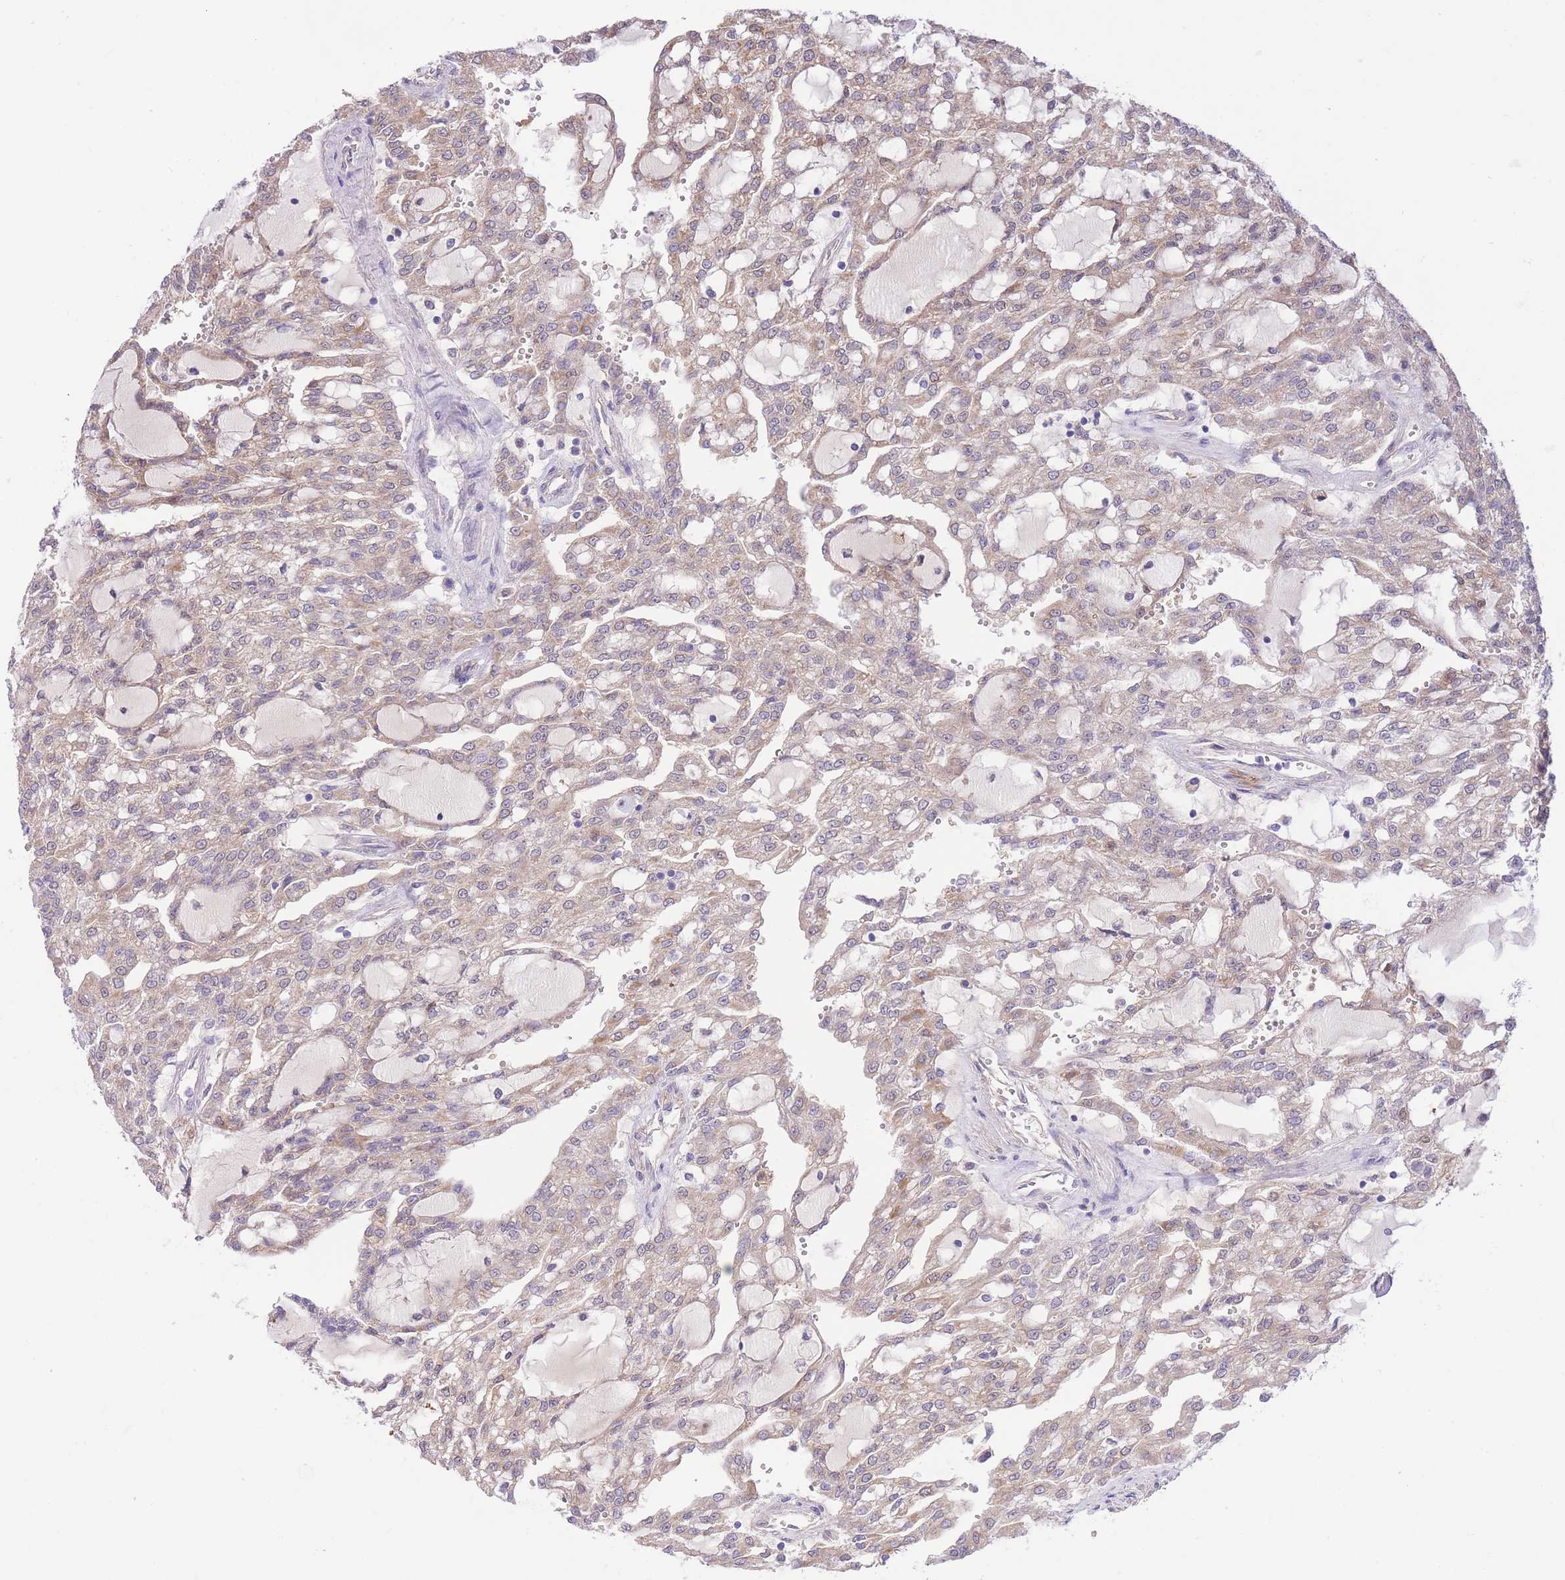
{"staining": {"intensity": "weak", "quantity": ">75%", "location": "cytoplasmic/membranous"}, "tissue": "renal cancer", "cell_type": "Tumor cells", "image_type": "cancer", "snomed": [{"axis": "morphology", "description": "Adenocarcinoma, NOS"}, {"axis": "topography", "description": "Kidney"}], "caption": "Immunohistochemistry (IHC) micrograph of neoplastic tissue: adenocarcinoma (renal) stained using immunohistochemistry reveals low levels of weak protein expression localized specifically in the cytoplasmic/membranous of tumor cells, appearing as a cytoplasmic/membranous brown color.", "gene": "PGM1", "patient": {"sex": "male", "age": 63}}